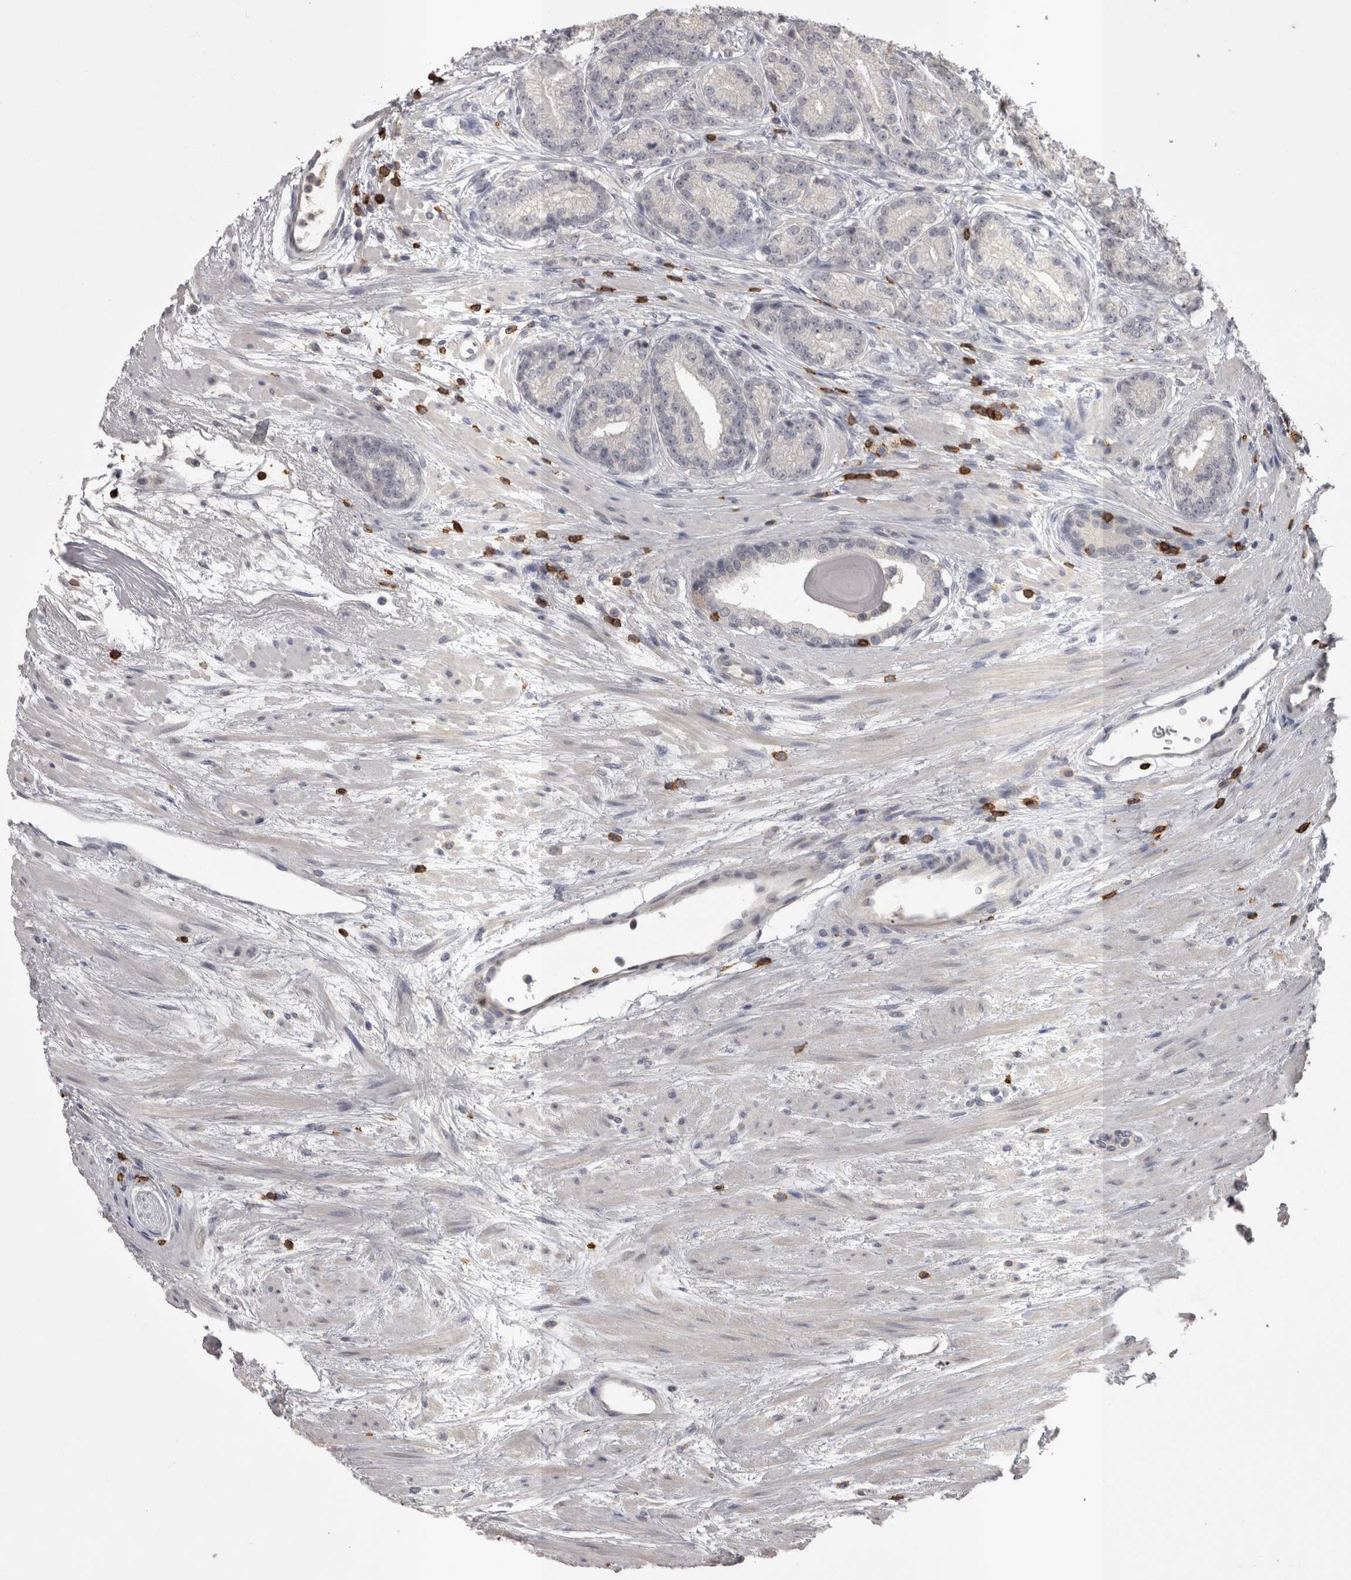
{"staining": {"intensity": "negative", "quantity": "none", "location": "none"}, "tissue": "prostate cancer", "cell_type": "Tumor cells", "image_type": "cancer", "snomed": [{"axis": "morphology", "description": "Adenocarcinoma, High grade"}, {"axis": "topography", "description": "Prostate"}], "caption": "DAB immunohistochemical staining of human prostate cancer exhibits no significant staining in tumor cells.", "gene": "SKAP1", "patient": {"sex": "male", "age": 61}}